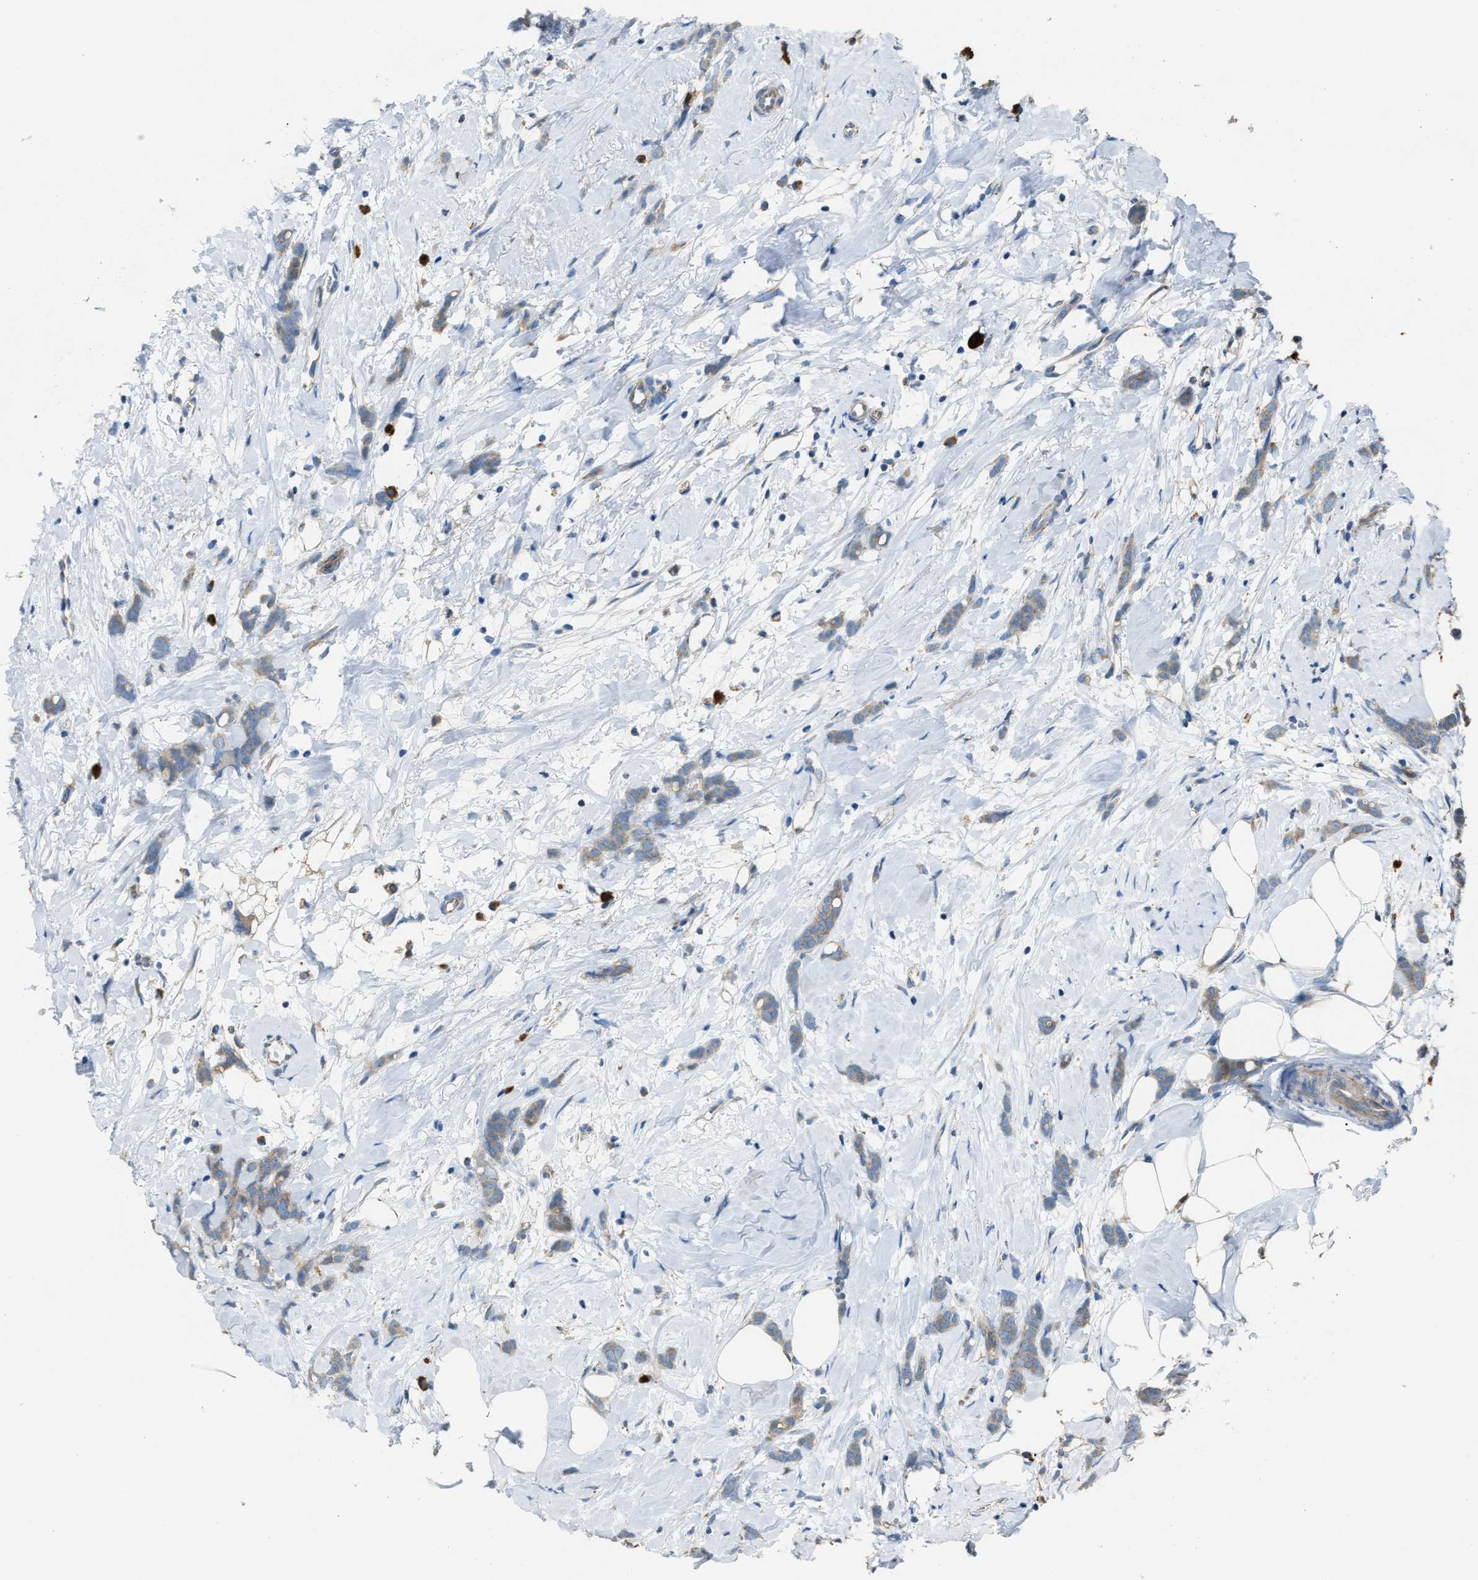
{"staining": {"intensity": "weak", "quantity": ">75%", "location": "cytoplasmic/membranous"}, "tissue": "breast cancer", "cell_type": "Tumor cells", "image_type": "cancer", "snomed": [{"axis": "morphology", "description": "Lobular carcinoma, in situ"}, {"axis": "morphology", "description": "Lobular carcinoma"}, {"axis": "topography", "description": "Breast"}], "caption": "IHC (DAB) staining of human breast lobular carcinoma shows weak cytoplasmic/membranous protein expression in approximately >75% of tumor cells.", "gene": "SLC25A11", "patient": {"sex": "female", "age": 41}}